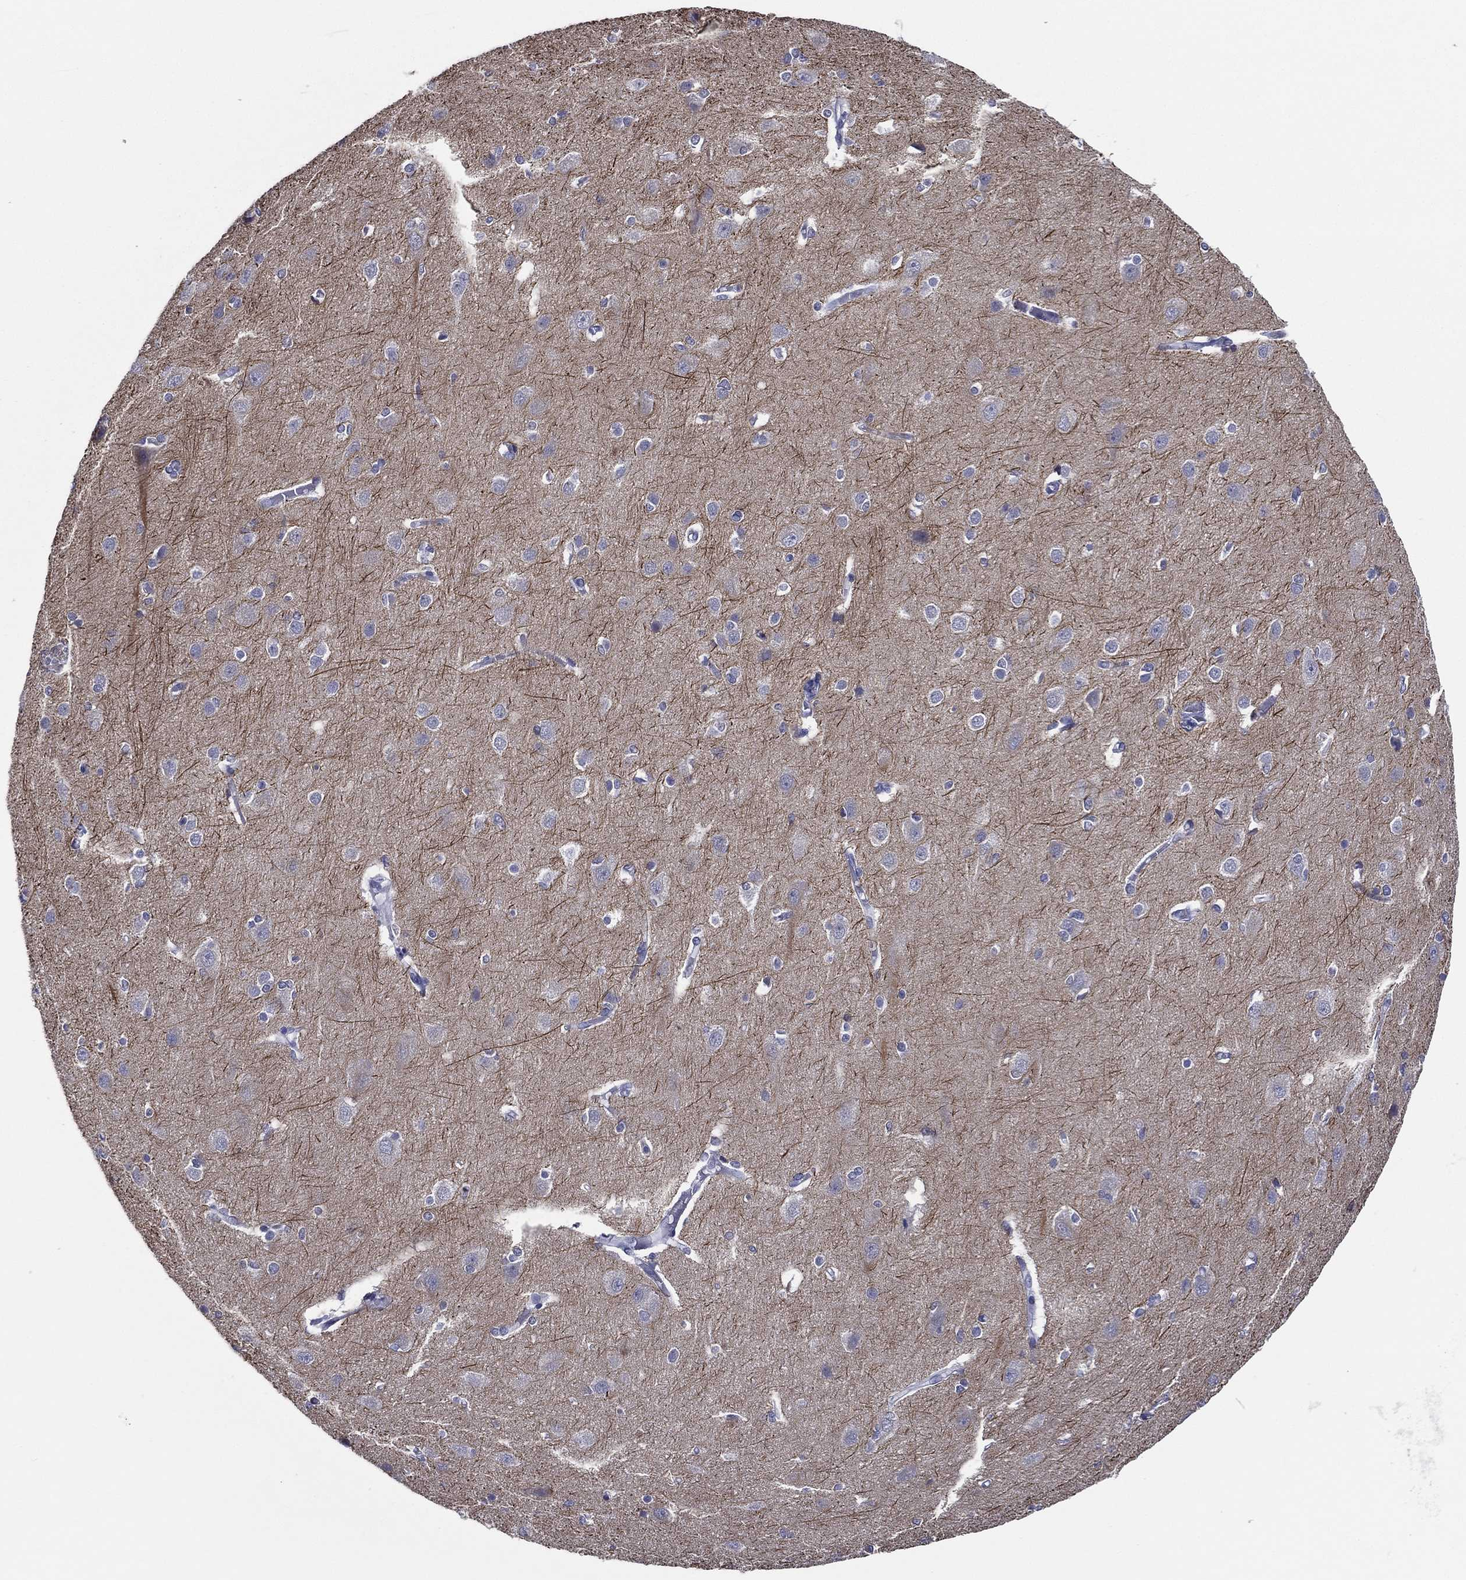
{"staining": {"intensity": "negative", "quantity": "none", "location": "none"}, "tissue": "cerebral cortex", "cell_type": "Endothelial cells", "image_type": "normal", "snomed": [{"axis": "morphology", "description": "Normal tissue, NOS"}, {"axis": "topography", "description": "Cerebral cortex"}], "caption": "Immunohistochemistry histopathology image of benign cerebral cortex stained for a protein (brown), which reveals no positivity in endothelial cells.", "gene": "SLC13A4", "patient": {"sex": "male", "age": 37}}